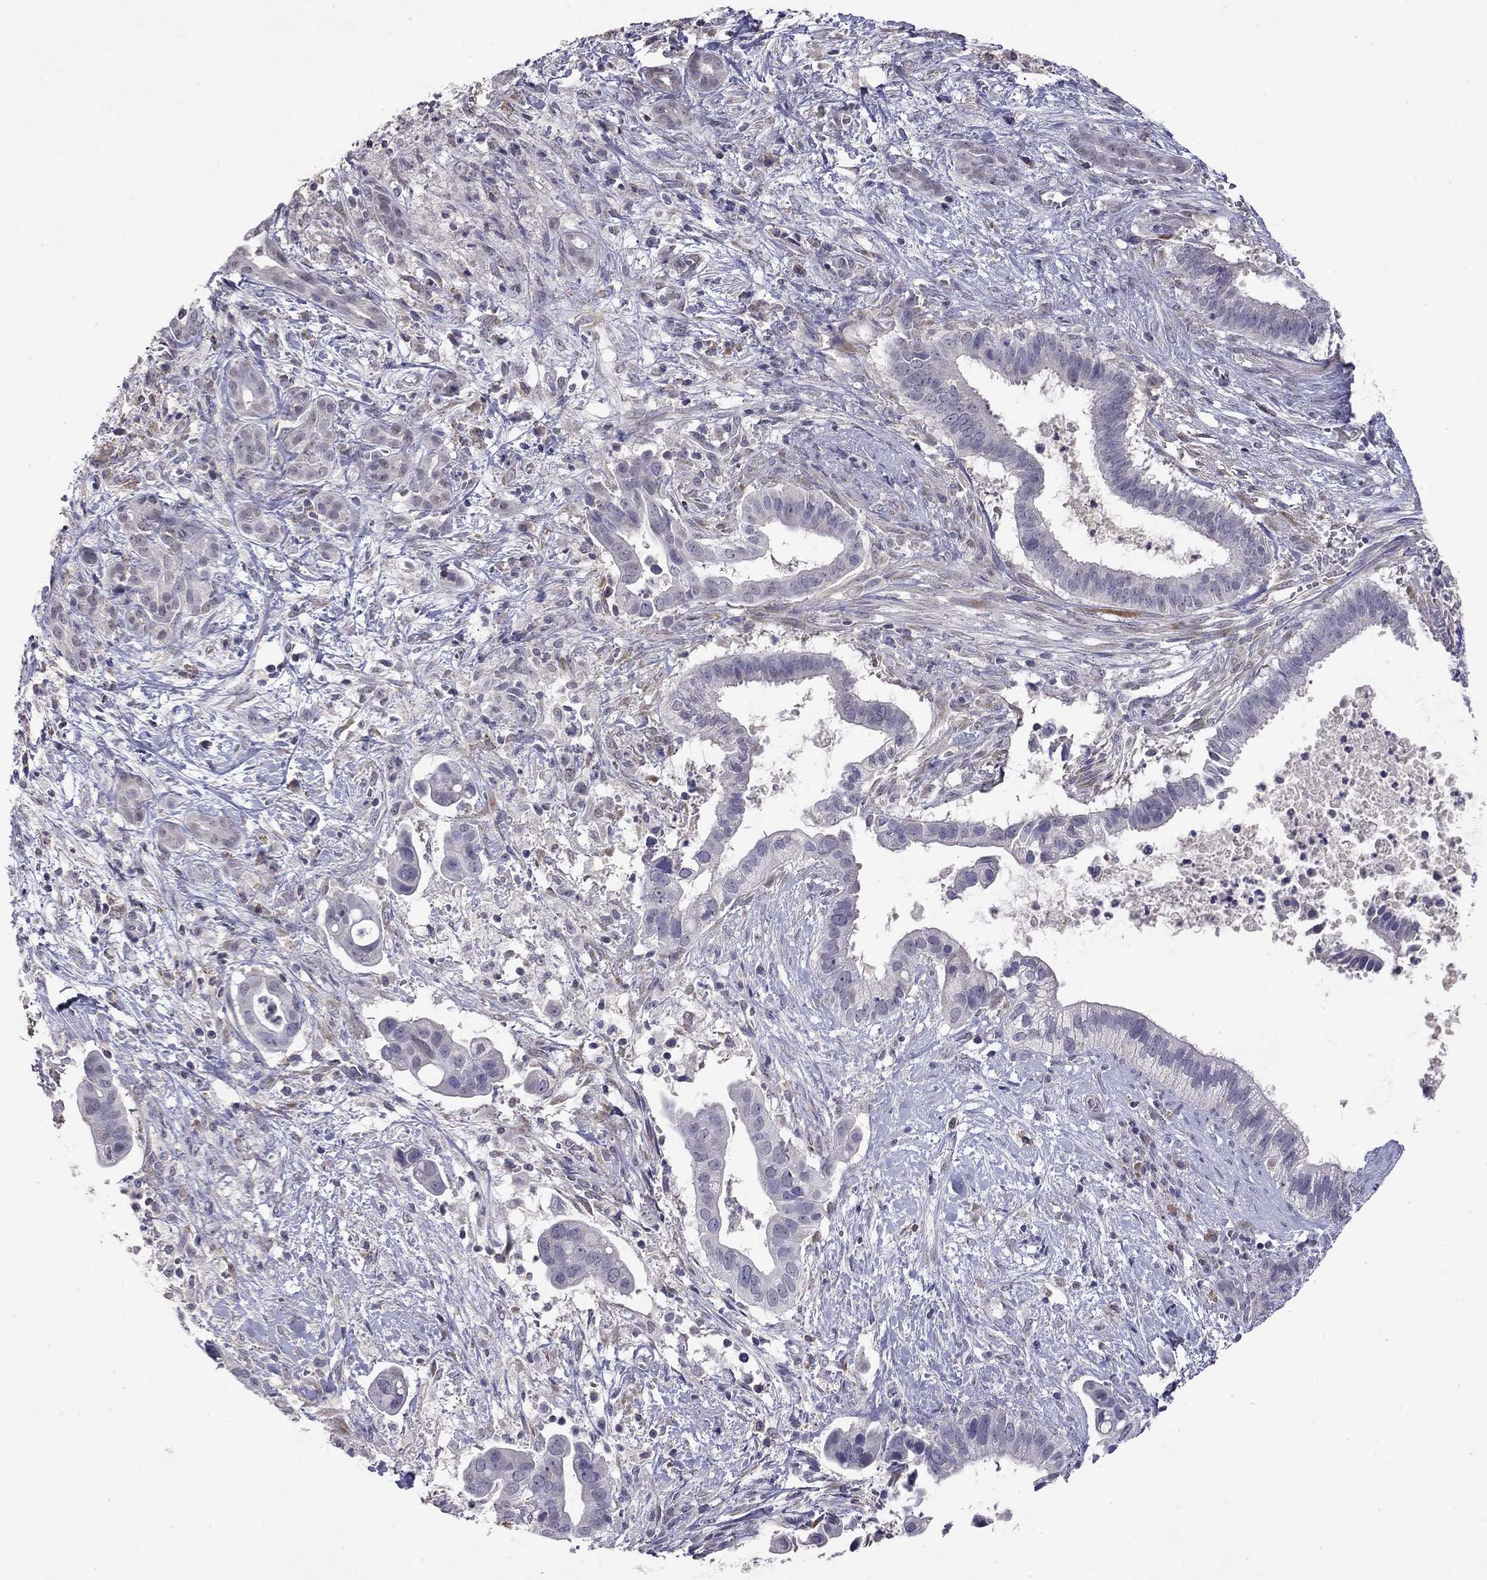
{"staining": {"intensity": "negative", "quantity": "none", "location": "none"}, "tissue": "pancreatic cancer", "cell_type": "Tumor cells", "image_type": "cancer", "snomed": [{"axis": "morphology", "description": "Adenocarcinoma, NOS"}, {"axis": "topography", "description": "Pancreas"}], "caption": "Tumor cells are negative for brown protein staining in pancreatic cancer. (DAB immunohistochemistry visualized using brightfield microscopy, high magnification).", "gene": "WNK3", "patient": {"sex": "male", "age": 61}}